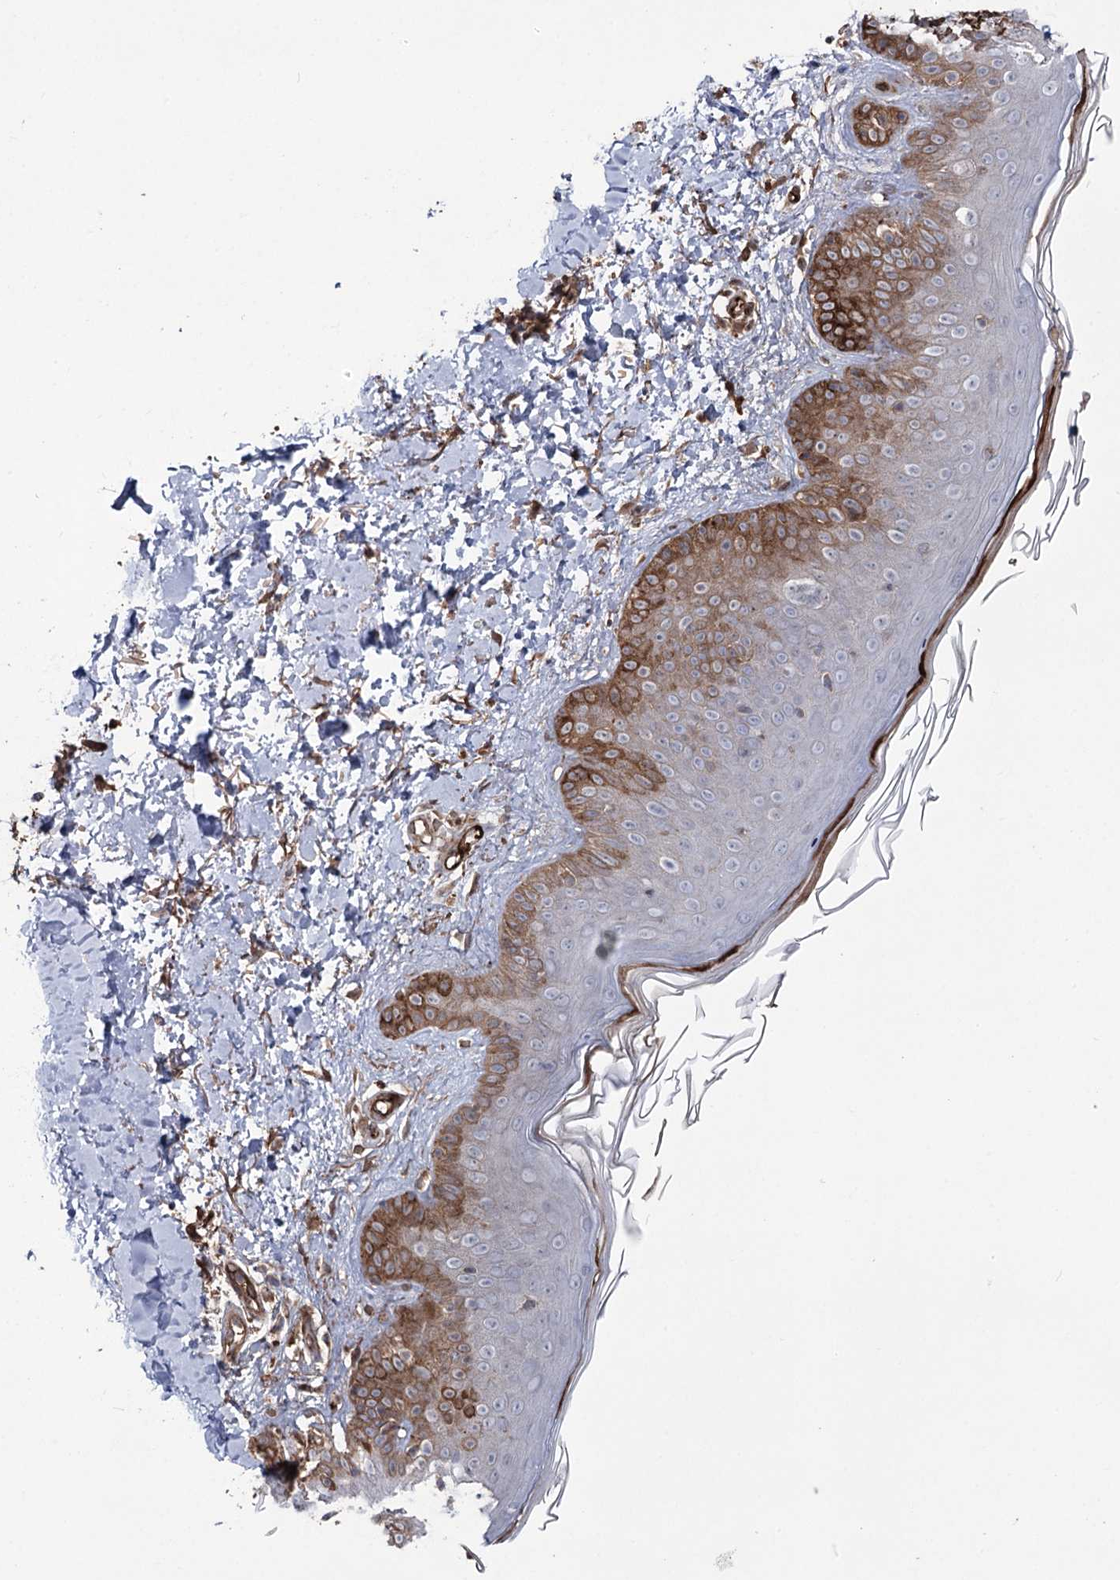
{"staining": {"intensity": "weak", "quantity": "25%-75%", "location": "cytoplasmic/membranous,nuclear"}, "tissue": "skin", "cell_type": "Fibroblasts", "image_type": "normal", "snomed": [{"axis": "morphology", "description": "Normal tissue, NOS"}, {"axis": "topography", "description": "Skin"}], "caption": "Skin stained with DAB (3,3'-diaminobenzidine) IHC exhibits low levels of weak cytoplasmic/membranous,nuclear staining in about 25%-75% of fibroblasts.", "gene": "OTUD1", "patient": {"sex": "male", "age": 52}}